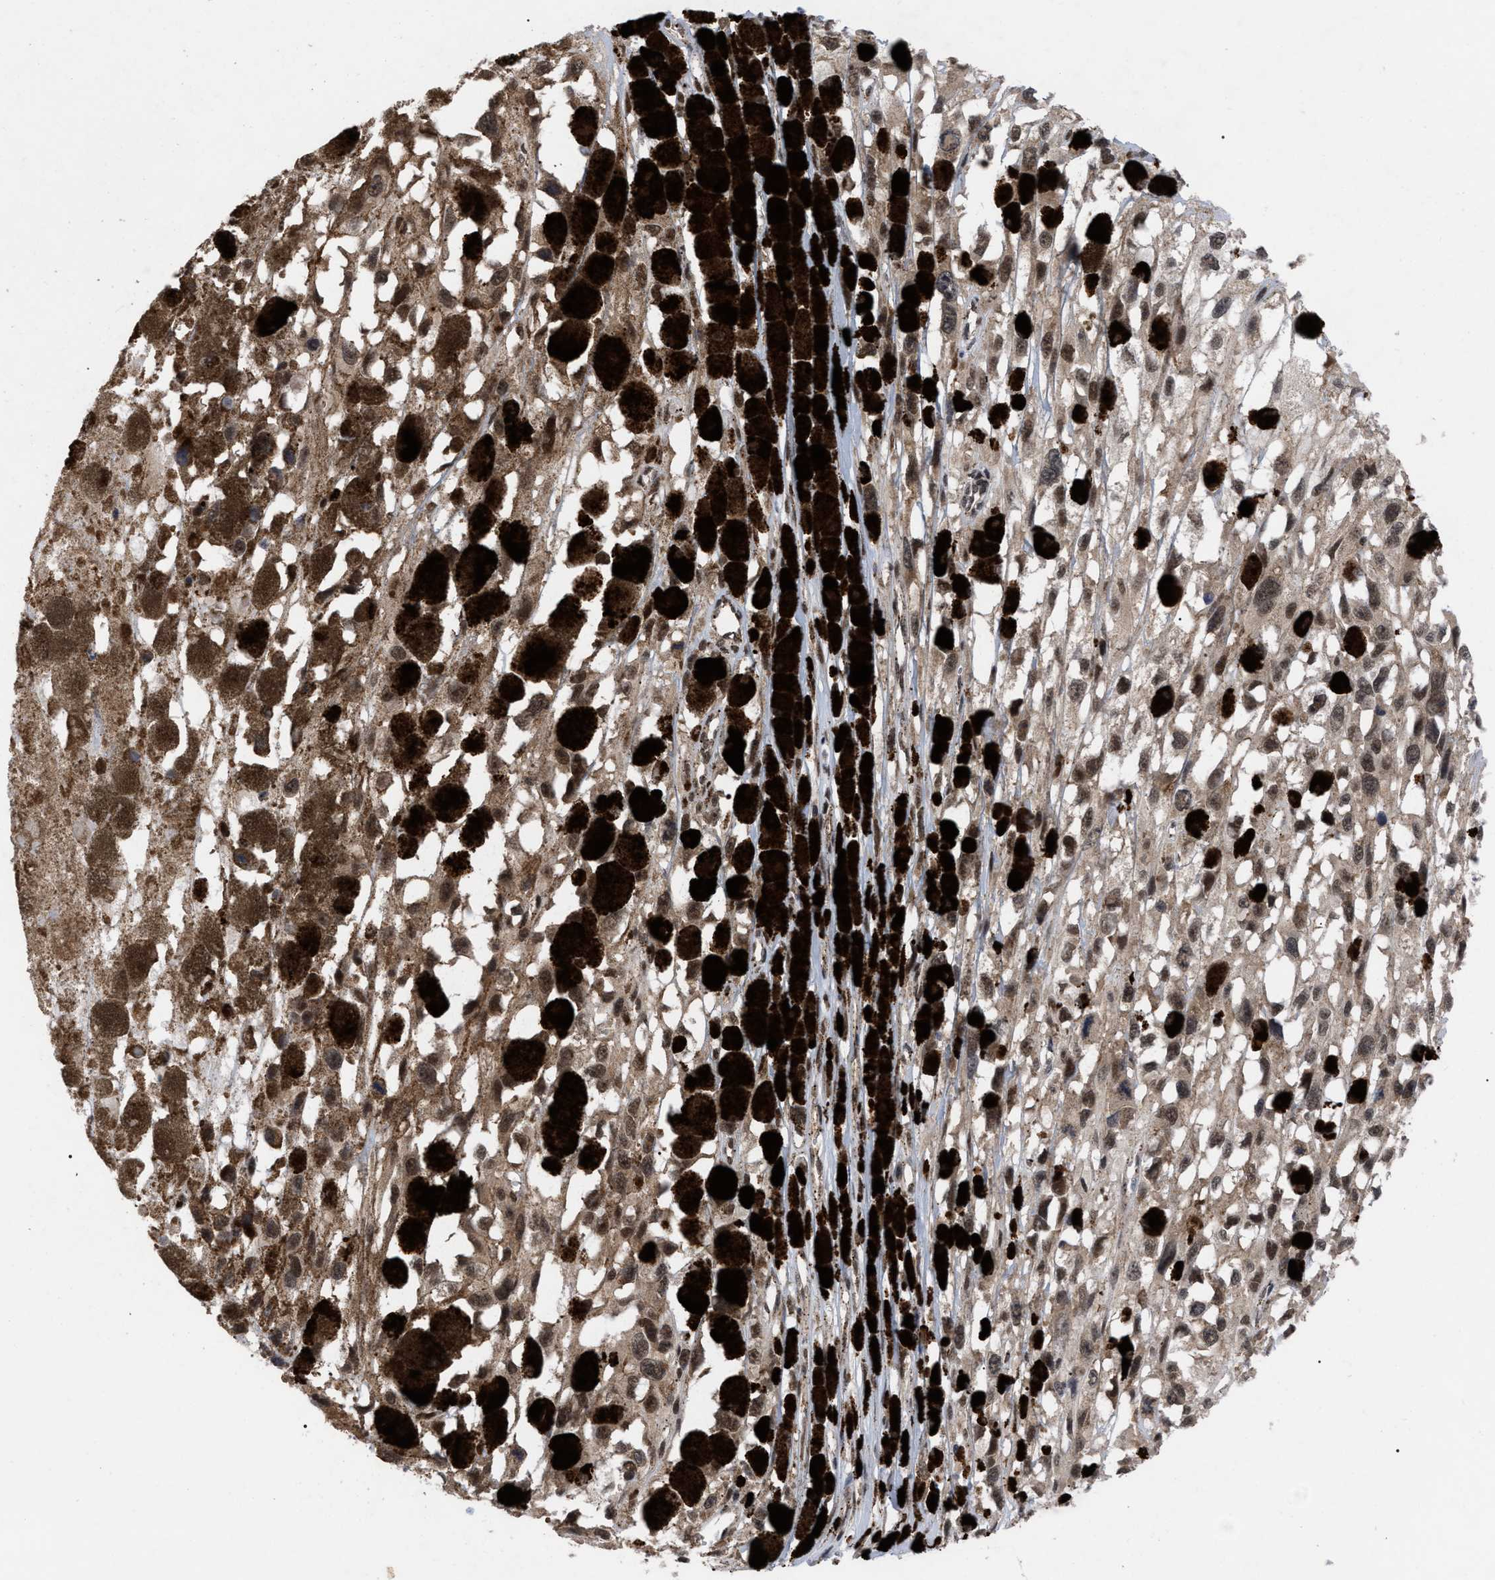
{"staining": {"intensity": "weak", "quantity": ">75%", "location": "cytoplasmic/membranous,nuclear"}, "tissue": "melanoma", "cell_type": "Tumor cells", "image_type": "cancer", "snomed": [{"axis": "morphology", "description": "Malignant melanoma, Metastatic site"}, {"axis": "topography", "description": "Lymph node"}], "caption": "An image of human melanoma stained for a protein displays weak cytoplasmic/membranous and nuclear brown staining in tumor cells. (DAB (3,3'-diaminobenzidine) IHC, brown staining for protein, blue staining for nuclei).", "gene": "UPF1", "patient": {"sex": "male", "age": 59}}